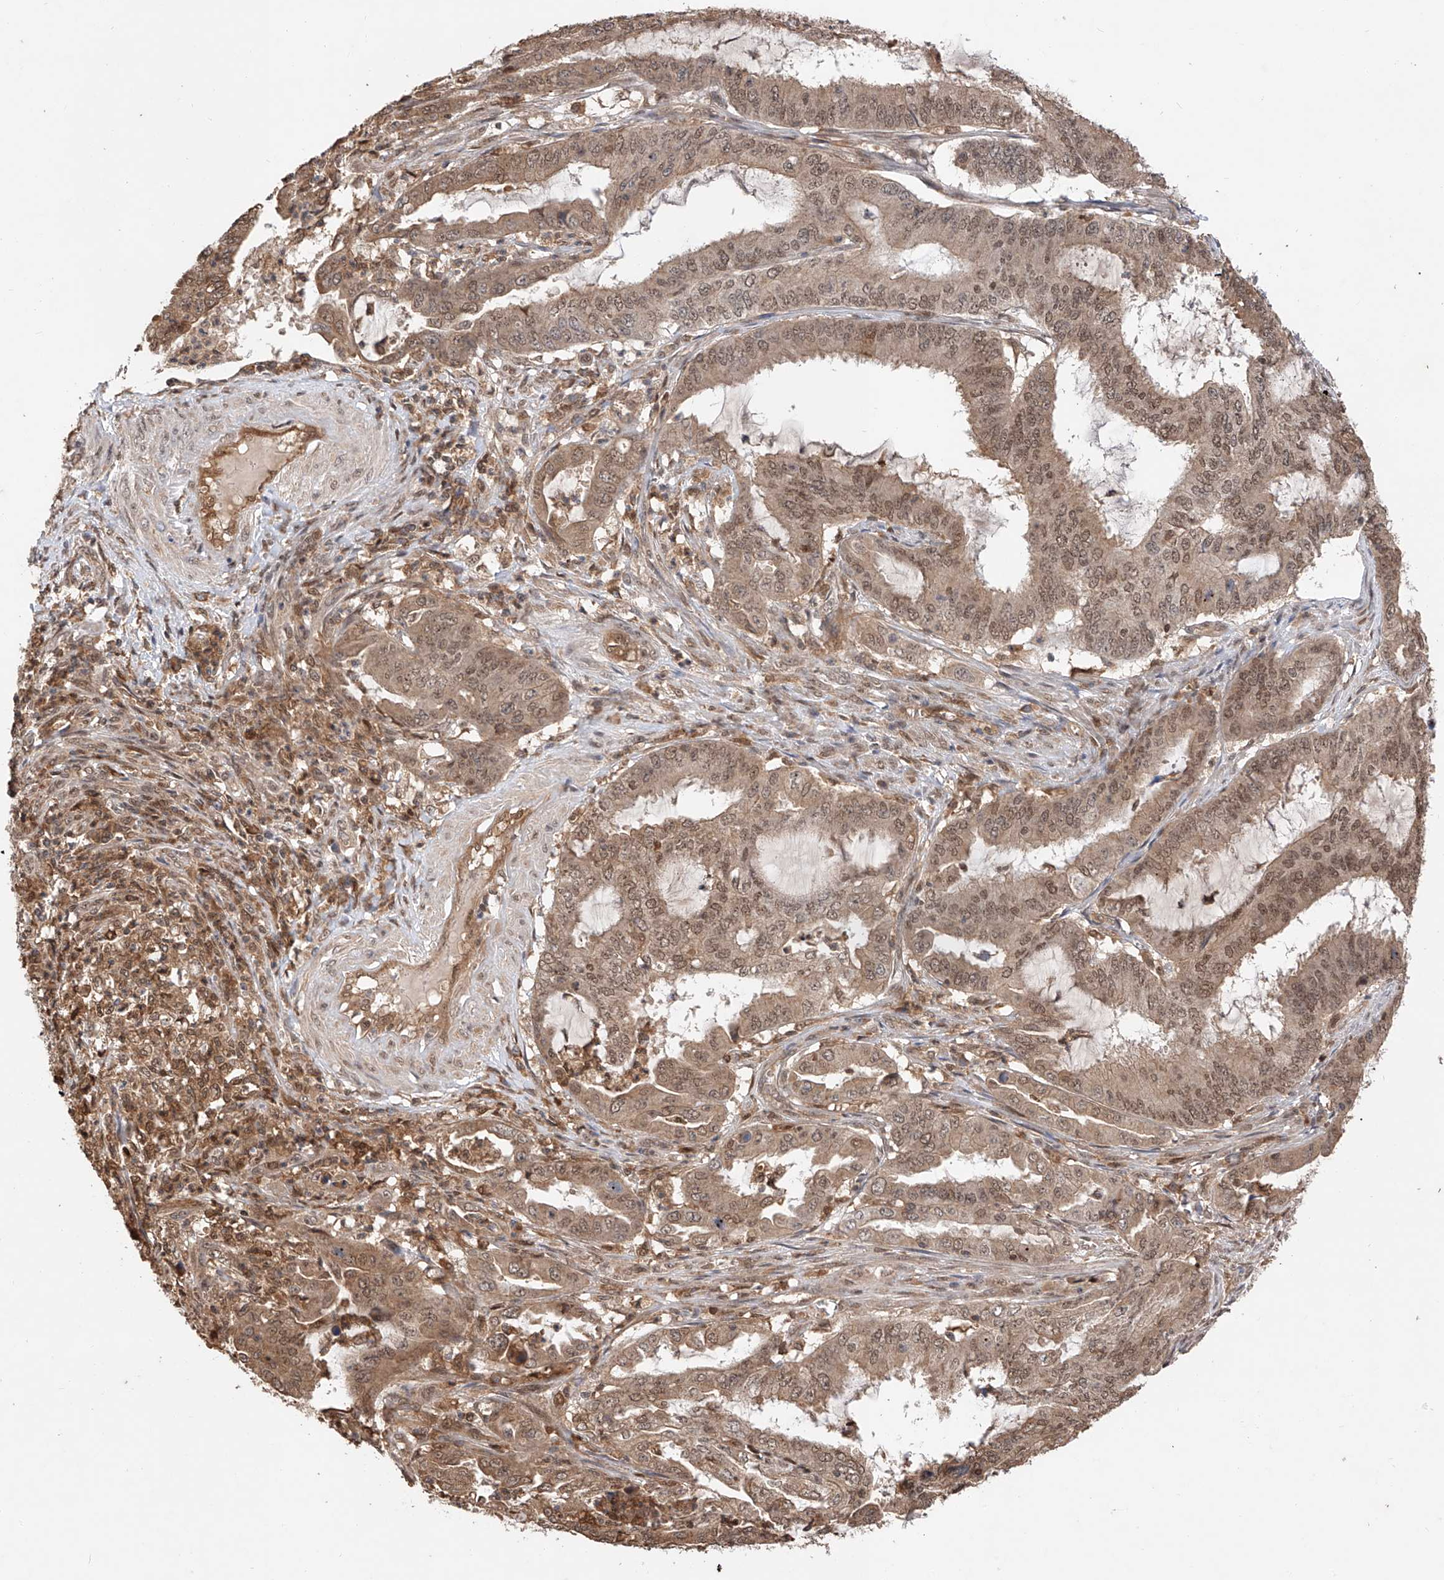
{"staining": {"intensity": "moderate", "quantity": ">75%", "location": "cytoplasmic/membranous,nuclear"}, "tissue": "endometrial cancer", "cell_type": "Tumor cells", "image_type": "cancer", "snomed": [{"axis": "morphology", "description": "Adenocarcinoma, NOS"}, {"axis": "topography", "description": "Endometrium"}], "caption": "Immunohistochemical staining of human endometrial cancer (adenocarcinoma) shows medium levels of moderate cytoplasmic/membranous and nuclear expression in approximately >75% of tumor cells. (DAB (3,3'-diaminobenzidine) = brown stain, brightfield microscopy at high magnification).", "gene": "RILPL2", "patient": {"sex": "female", "age": 51}}